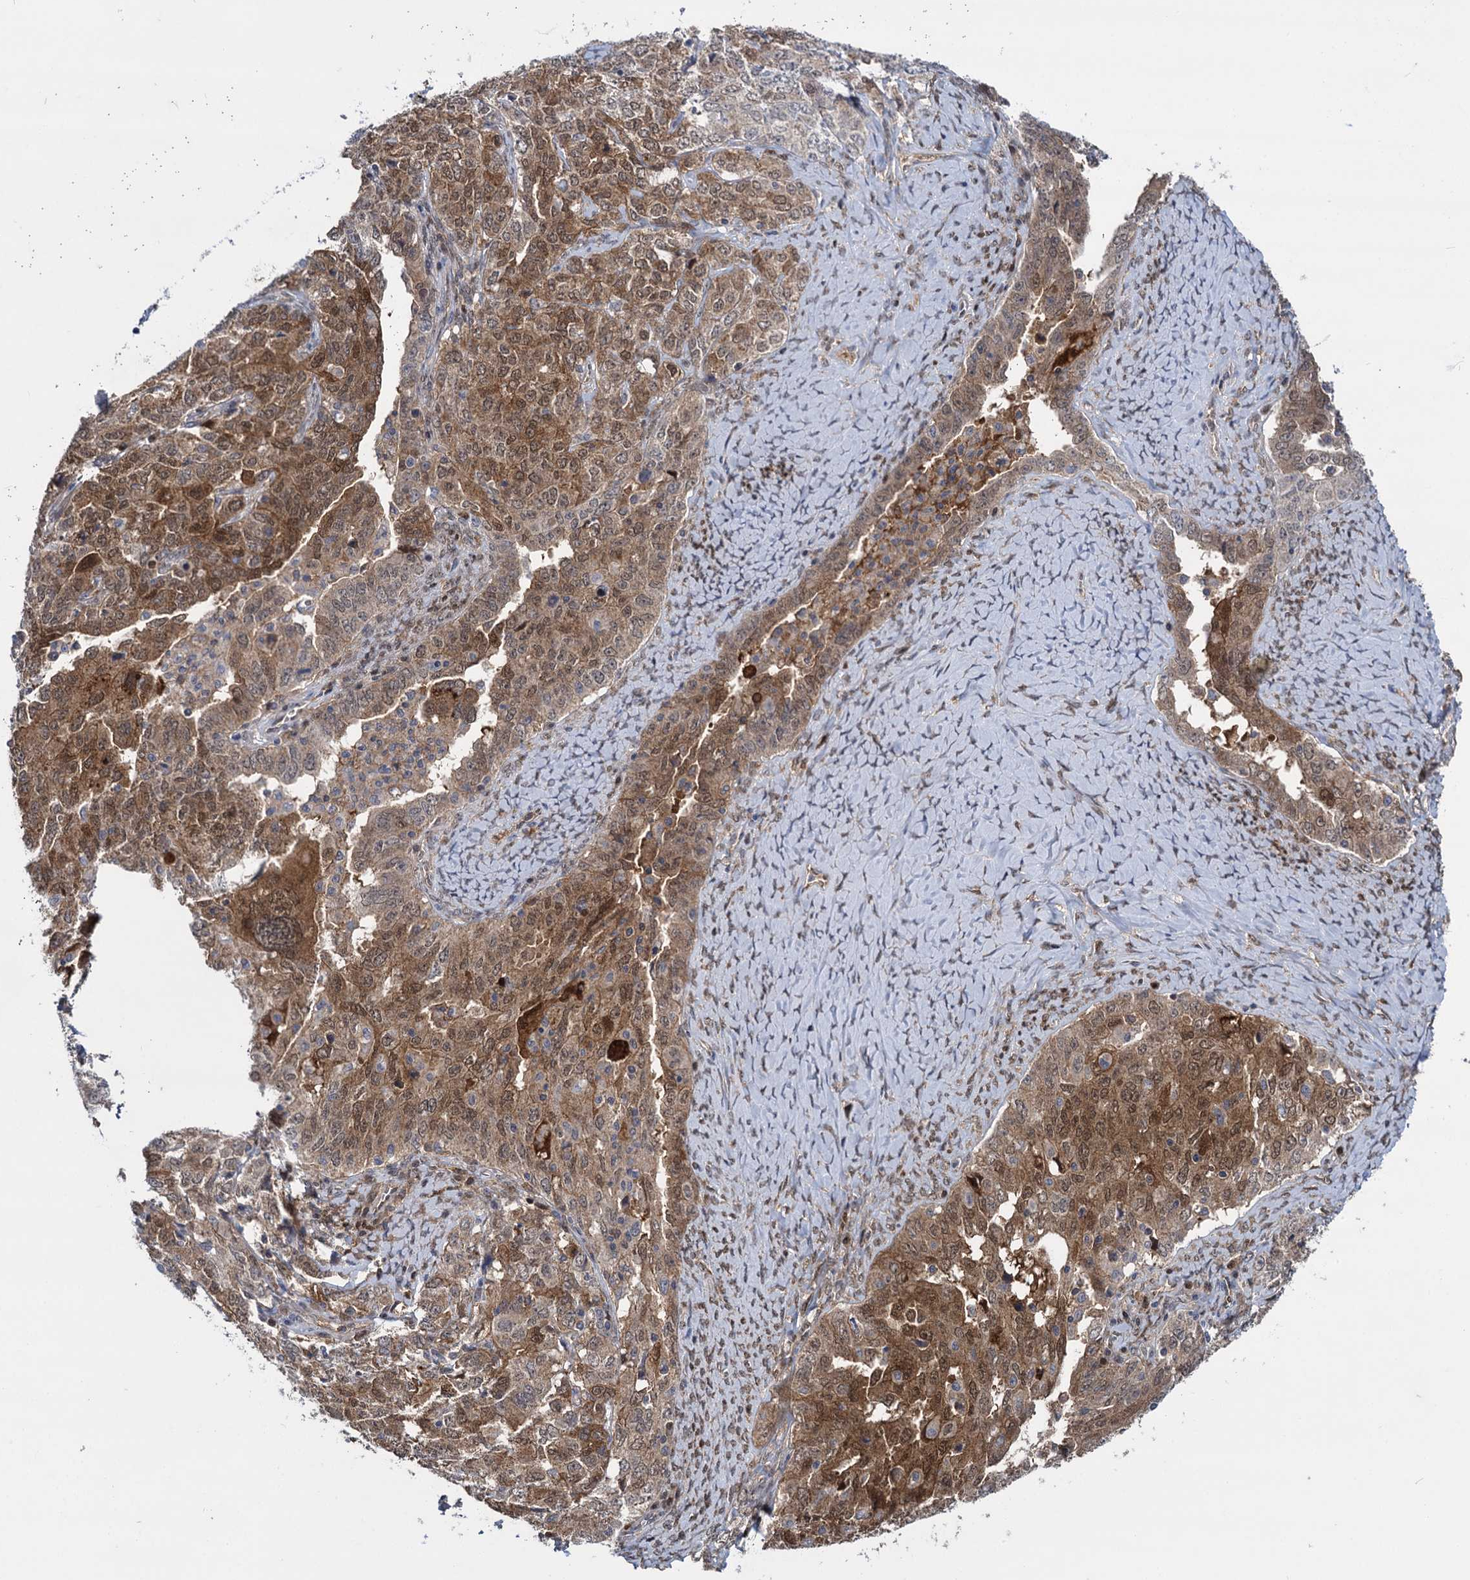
{"staining": {"intensity": "moderate", "quantity": ">75%", "location": "cytoplasmic/membranous,nuclear"}, "tissue": "ovarian cancer", "cell_type": "Tumor cells", "image_type": "cancer", "snomed": [{"axis": "morphology", "description": "Carcinoma, endometroid"}, {"axis": "topography", "description": "Ovary"}], "caption": "Human endometroid carcinoma (ovarian) stained with a protein marker displays moderate staining in tumor cells.", "gene": "GLO1", "patient": {"sex": "female", "age": 62}}